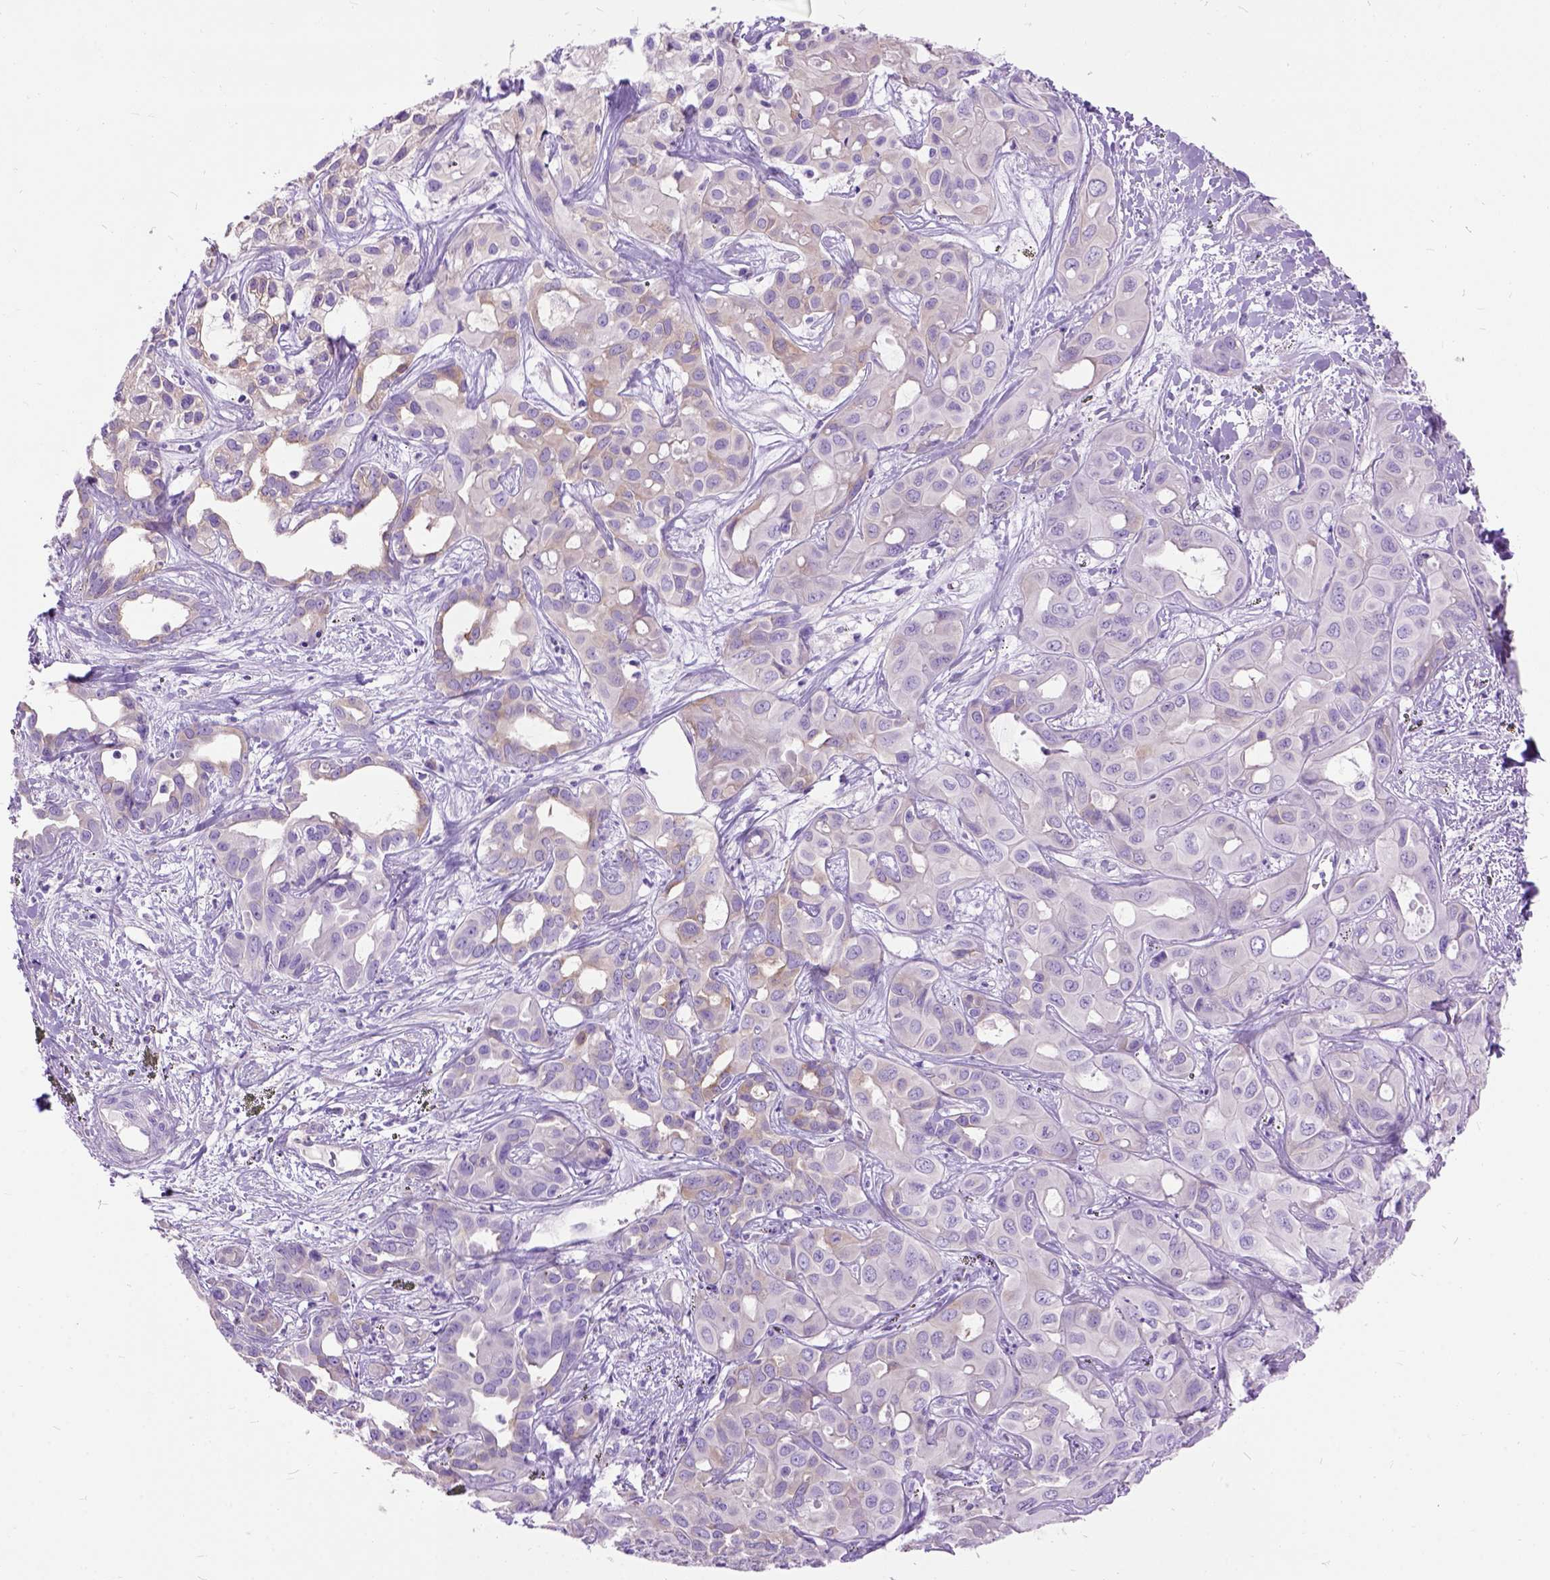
{"staining": {"intensity": "negative", "quantity": "none", "location": "none"}, "tissue": "liver cancer", "cell_type": "Tumor cells", "image_type": "cancer", "snomed": [{"axis": "morphology", "description": "Cholangiocarcinoma"}, {"axis": "topography", "description": "Liver"}], "caption": "Immunohistochemistry (IHC) of liver cancer demonstrates no staining in tumor cells.", "gene": "MAPT", "patient": {"sex": "female", "age": 60}}